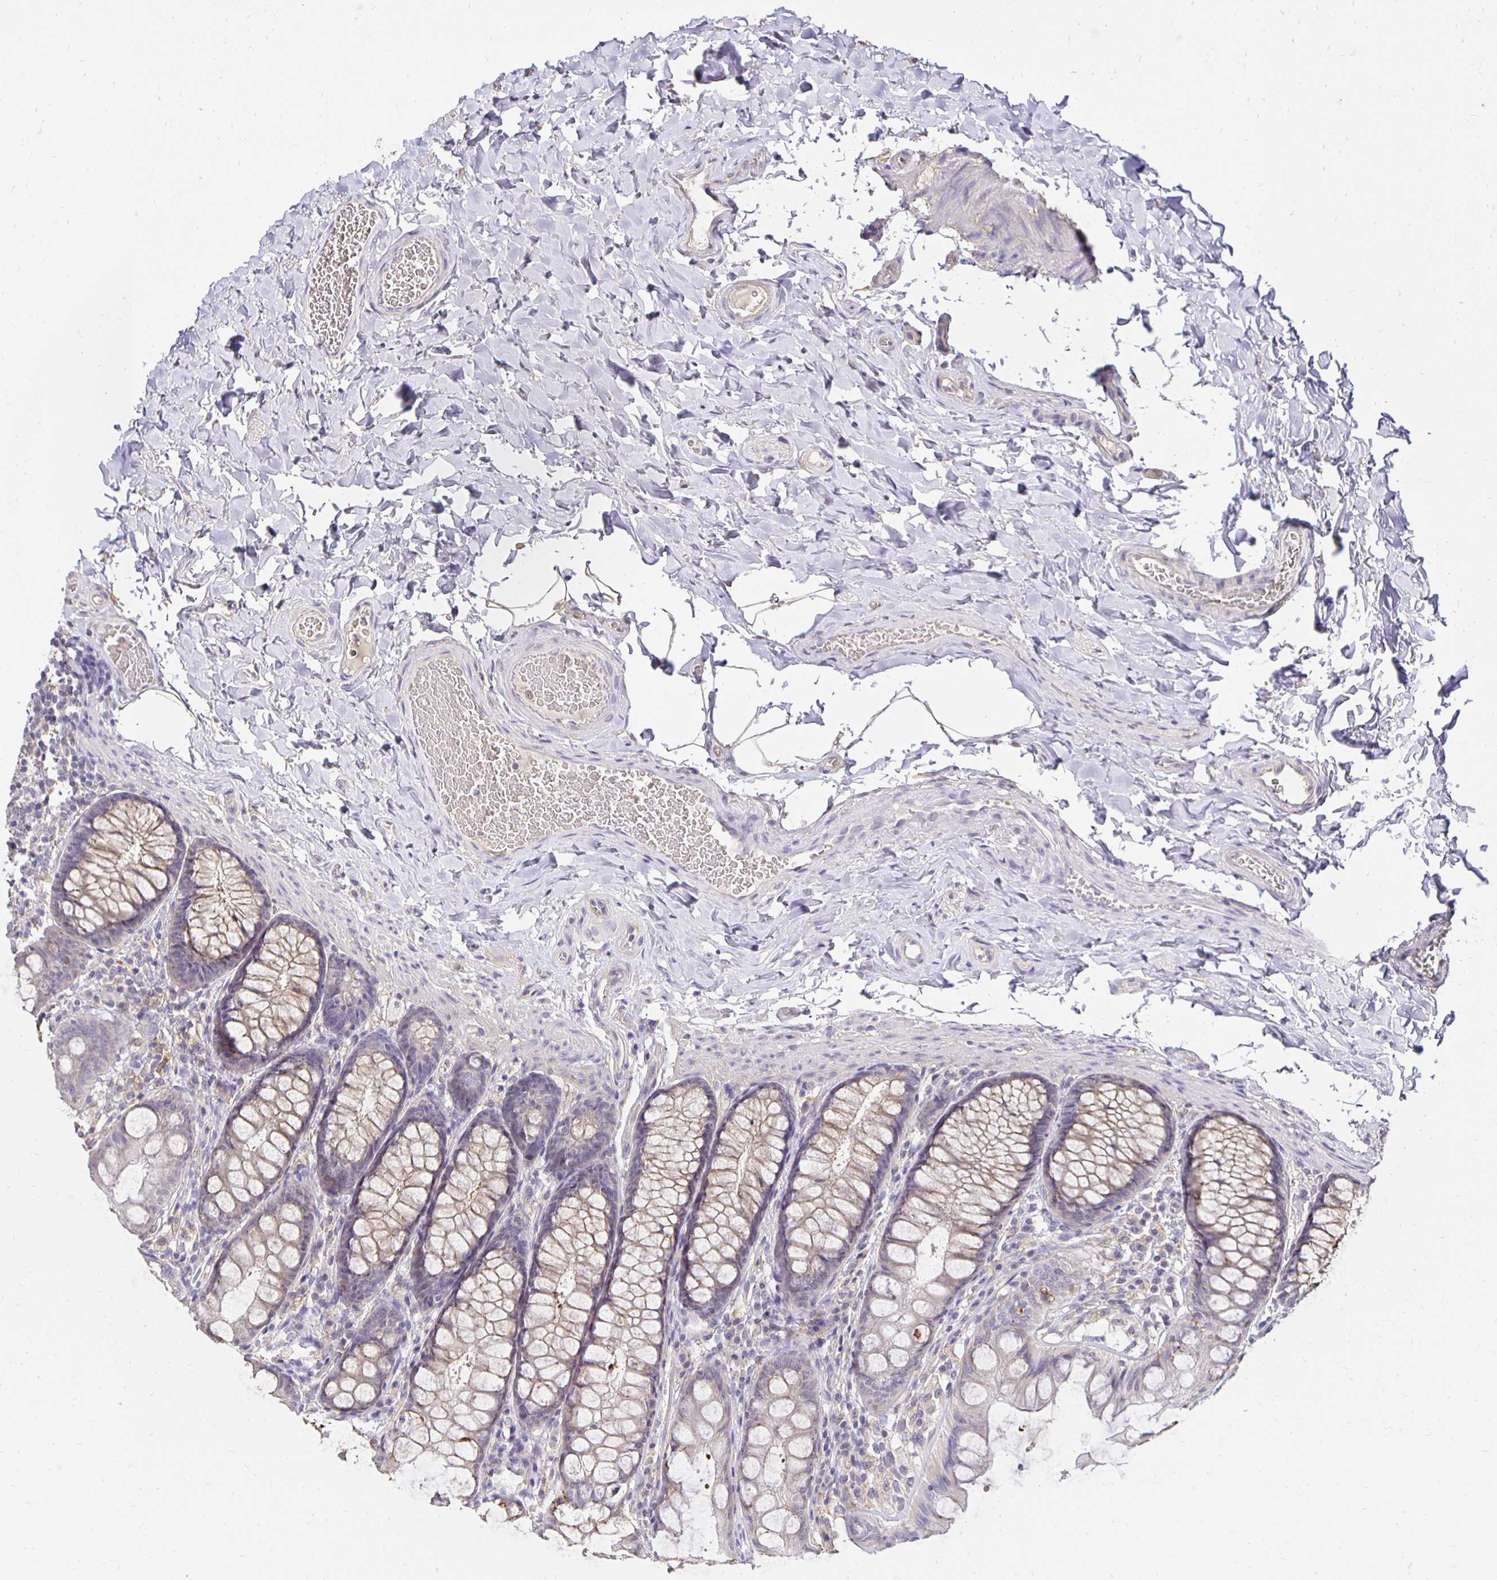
{"staining": {"intensity": "negative", "quantity": "none", "location": "none"}, "tissue": "colon", "cell_type": "Endothelial cells", "image_type": "normal", "snomed": [{"axis": "morphology", "description": "Normal tissue, NOS"}, {"axis": "topography", "description": "Colon"}], "caption": "IHC photomicrograph of benign human colon stained for a protein (brown), which demonstrates no staining in endothelial cells.", "gene": "PNPLA3", "patient": {"sex": "male", "age": 47}}